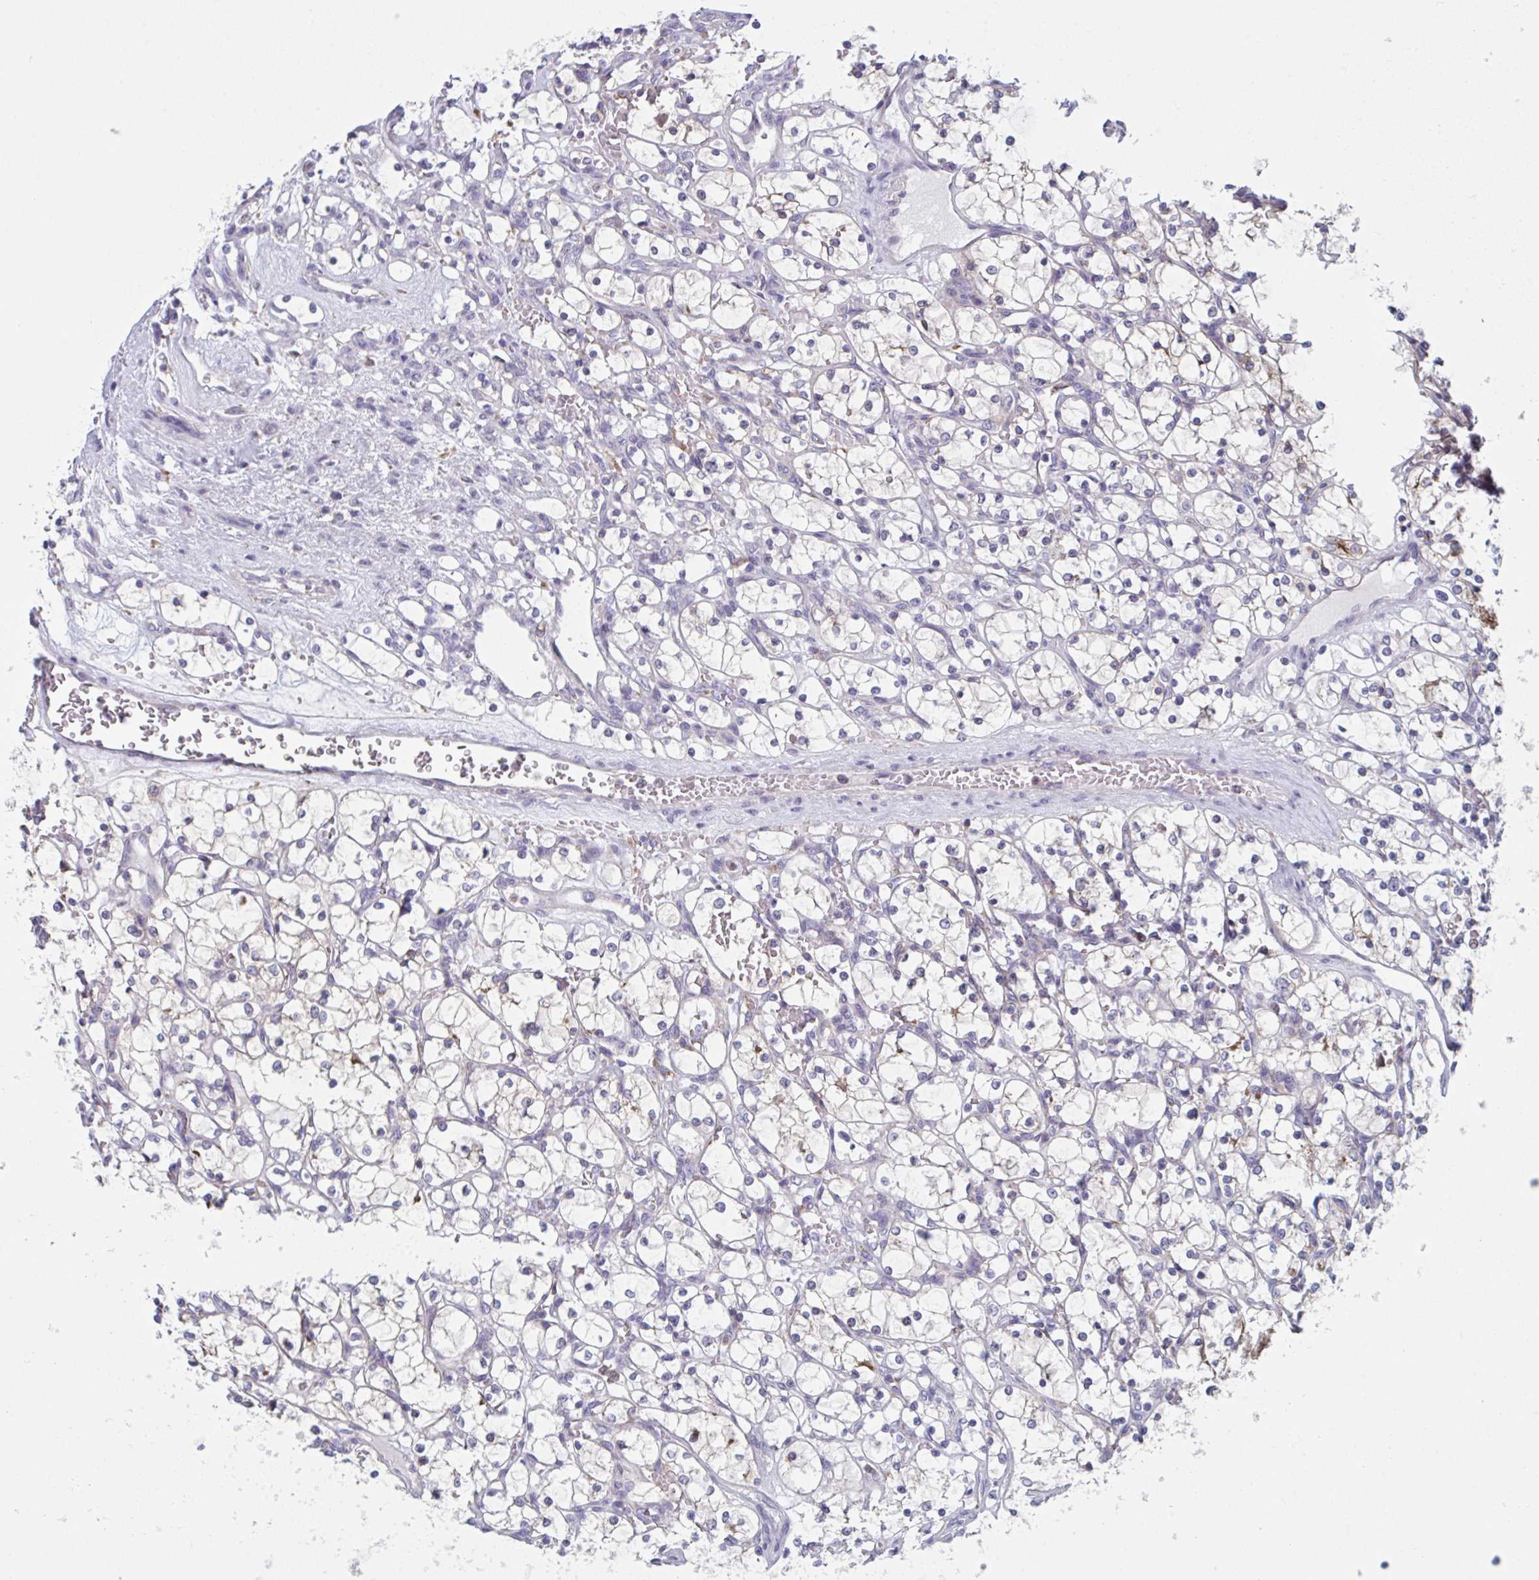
{"staining": {"intensity": "negative", "quantity": "none", "location": "none"}, "tissue": "renal cancer", "cell_type": "Tumor cells", "image_type": "cancer", "snomed": [{"axis": "morphology", "description": "Adenocarcinoma, NOS"}, {"axis": "topography", "description": "Kidney"}], "caption": "A photomicrograph of adenocarcinoma (renal) stained for a protein reveals no brown staining in tumor cells.", "gene": "NIPSNAP1", "patient": {"sex": "female", "age": 69}}